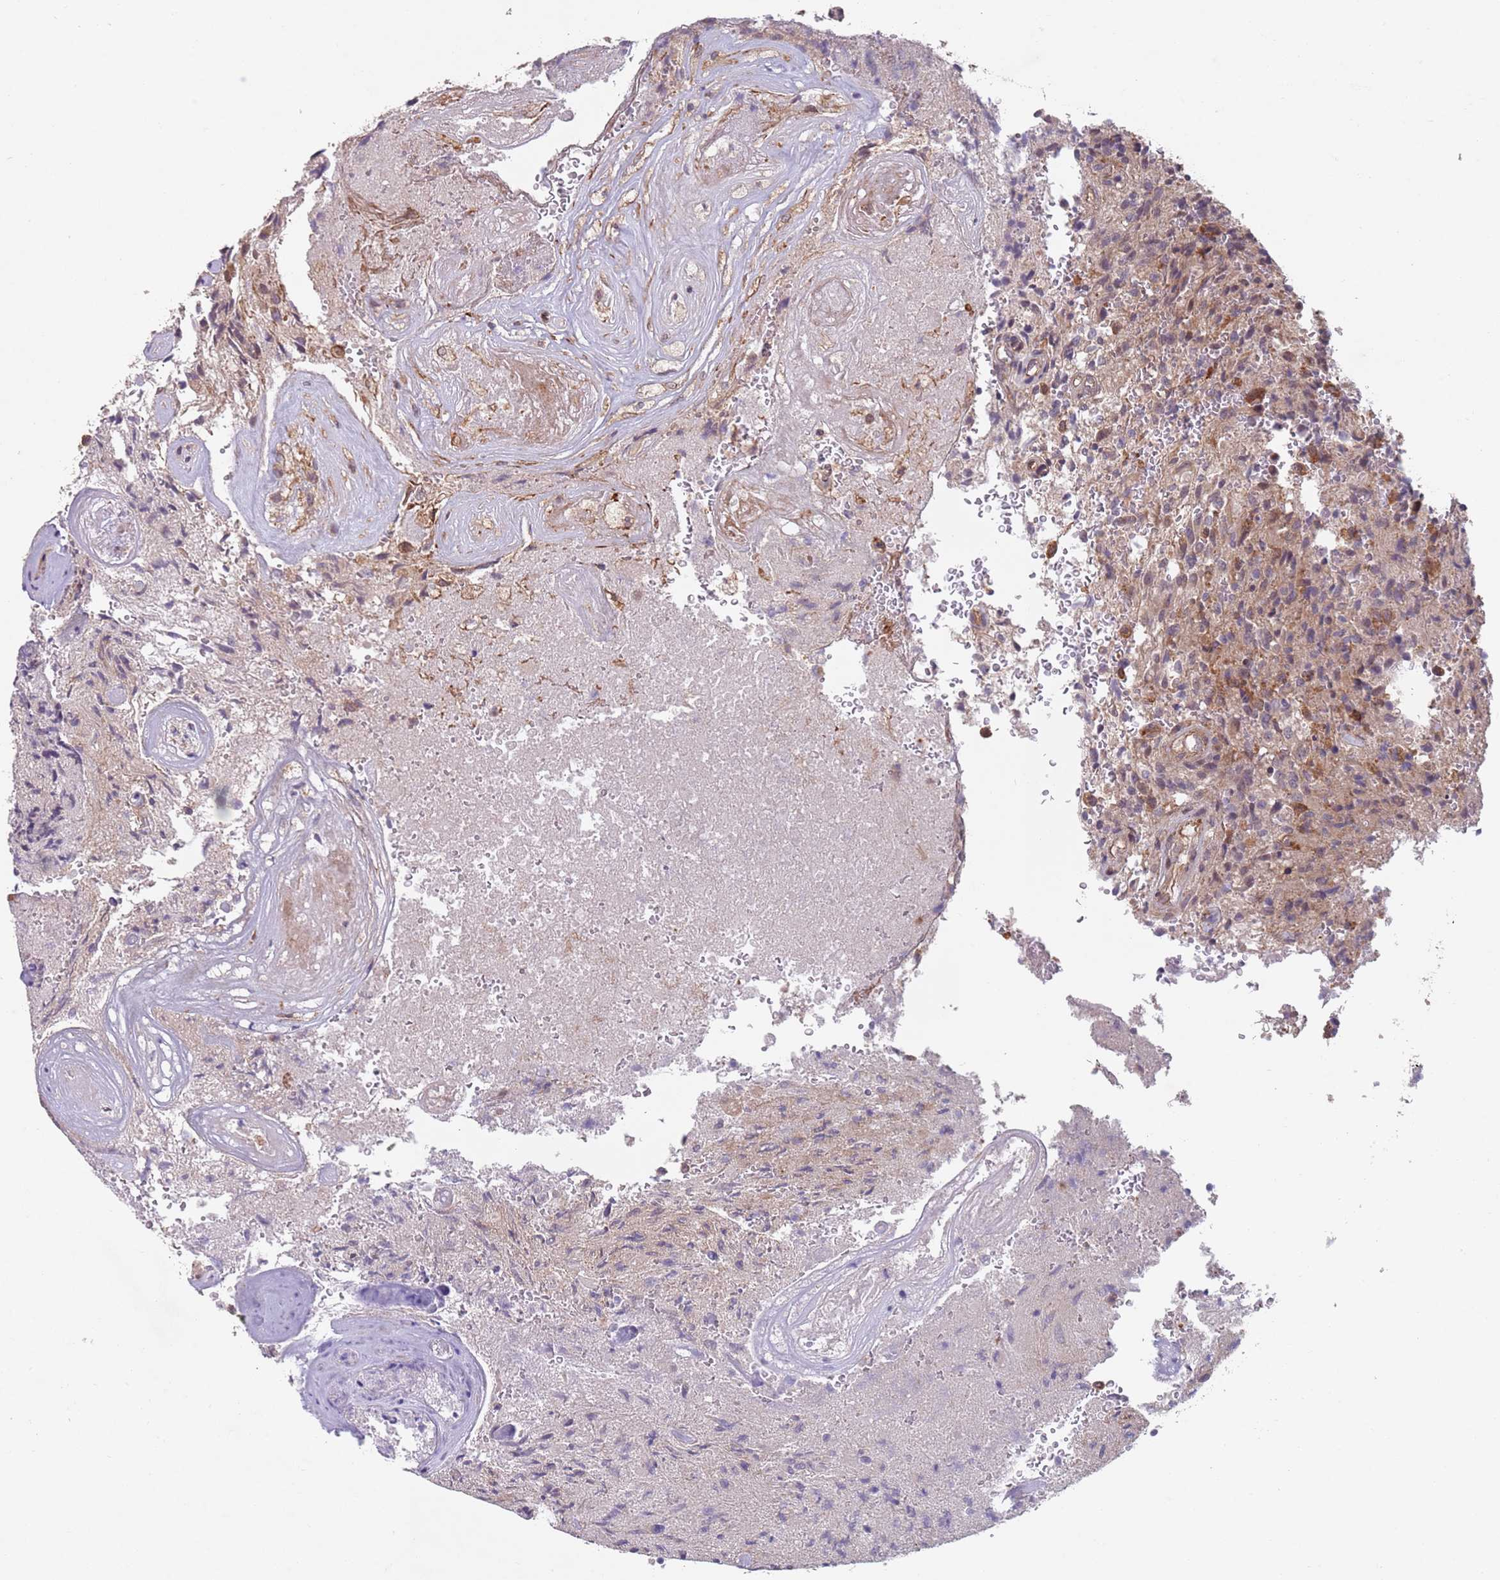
{"staining": {"intensity": "negative", "quantity": "none", "location": "none"}, "tissue": "glioma", "cell_type": "Tumor cells", "image_type": "cancer", "snomed": [{"axis": "morphology", "description": "Normal tissue, NOS"}, {"axis": "morphology", "description": "Glioma, malignant, High grade"}, {"axis": "topography", "description": "Cerebral cortex"}], "caption": "Human glioma stained for a protein using immunohistochemistry displays no expression in tumor cells.", "gene": "CHD9", "patient": {"sex": "male", "age": 56}}